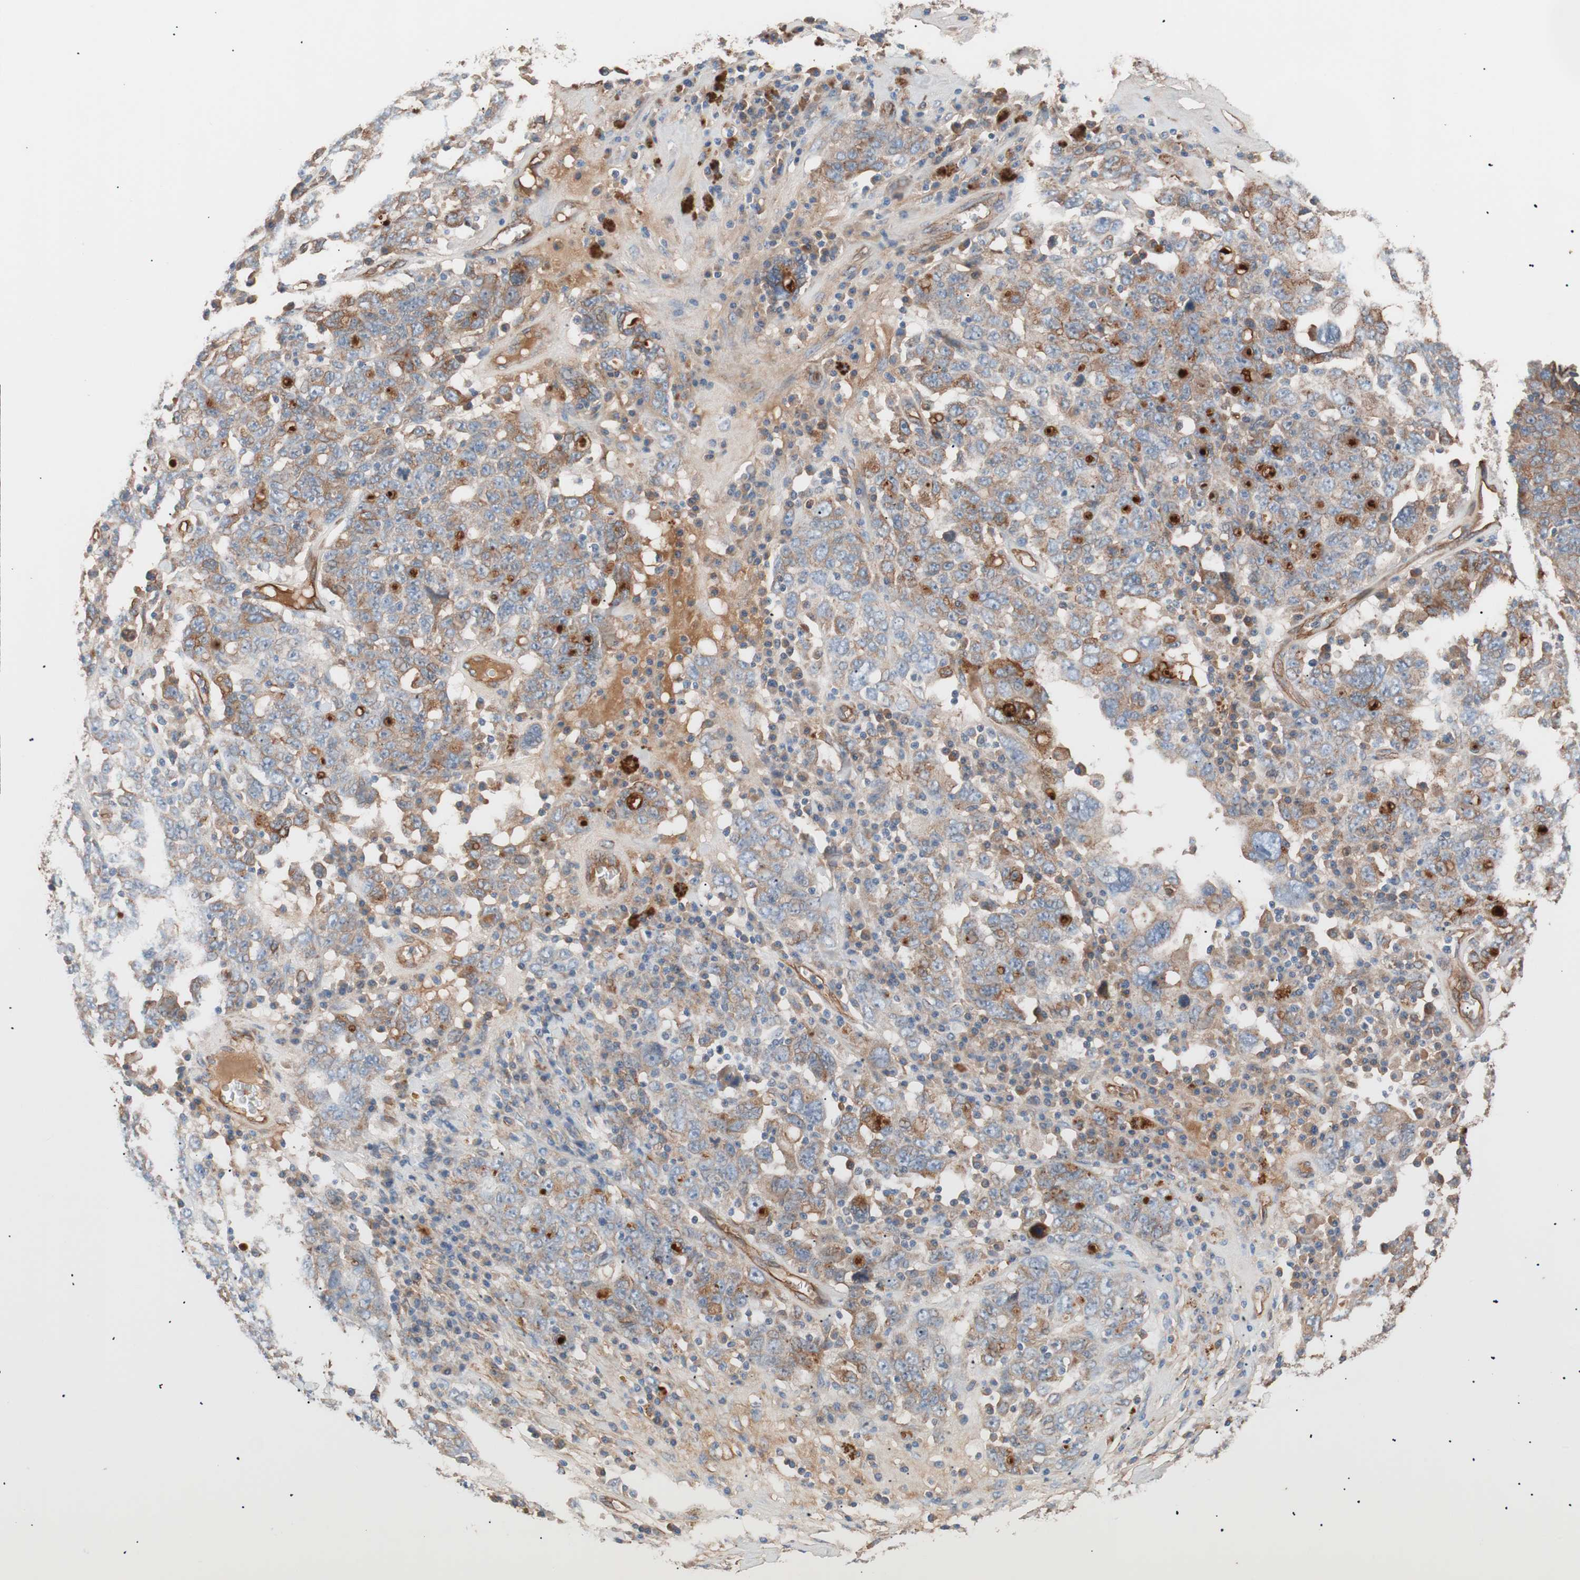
{"staining": {"intensity": "moderate", "quantity": "<25%", "location": "cytoplasmic/membranous"}, "tissue": "ovarian cancer", "cell_type": "Tumor cells", "image_type": "cancer", "snomed": [{"axis": "morphology", "description": "Carcinoma, endometroid"}, {"axis": "topography", "description": "Ovary"}], "caption": "Ovarian cancer stained with immunohistochemistry (IHC) shows moderate cytoplasmic/membranous staining in approximately <25% of tumor cells.", "gene": "SPINT1", "patient": {"sex": "female", "age": 62}}